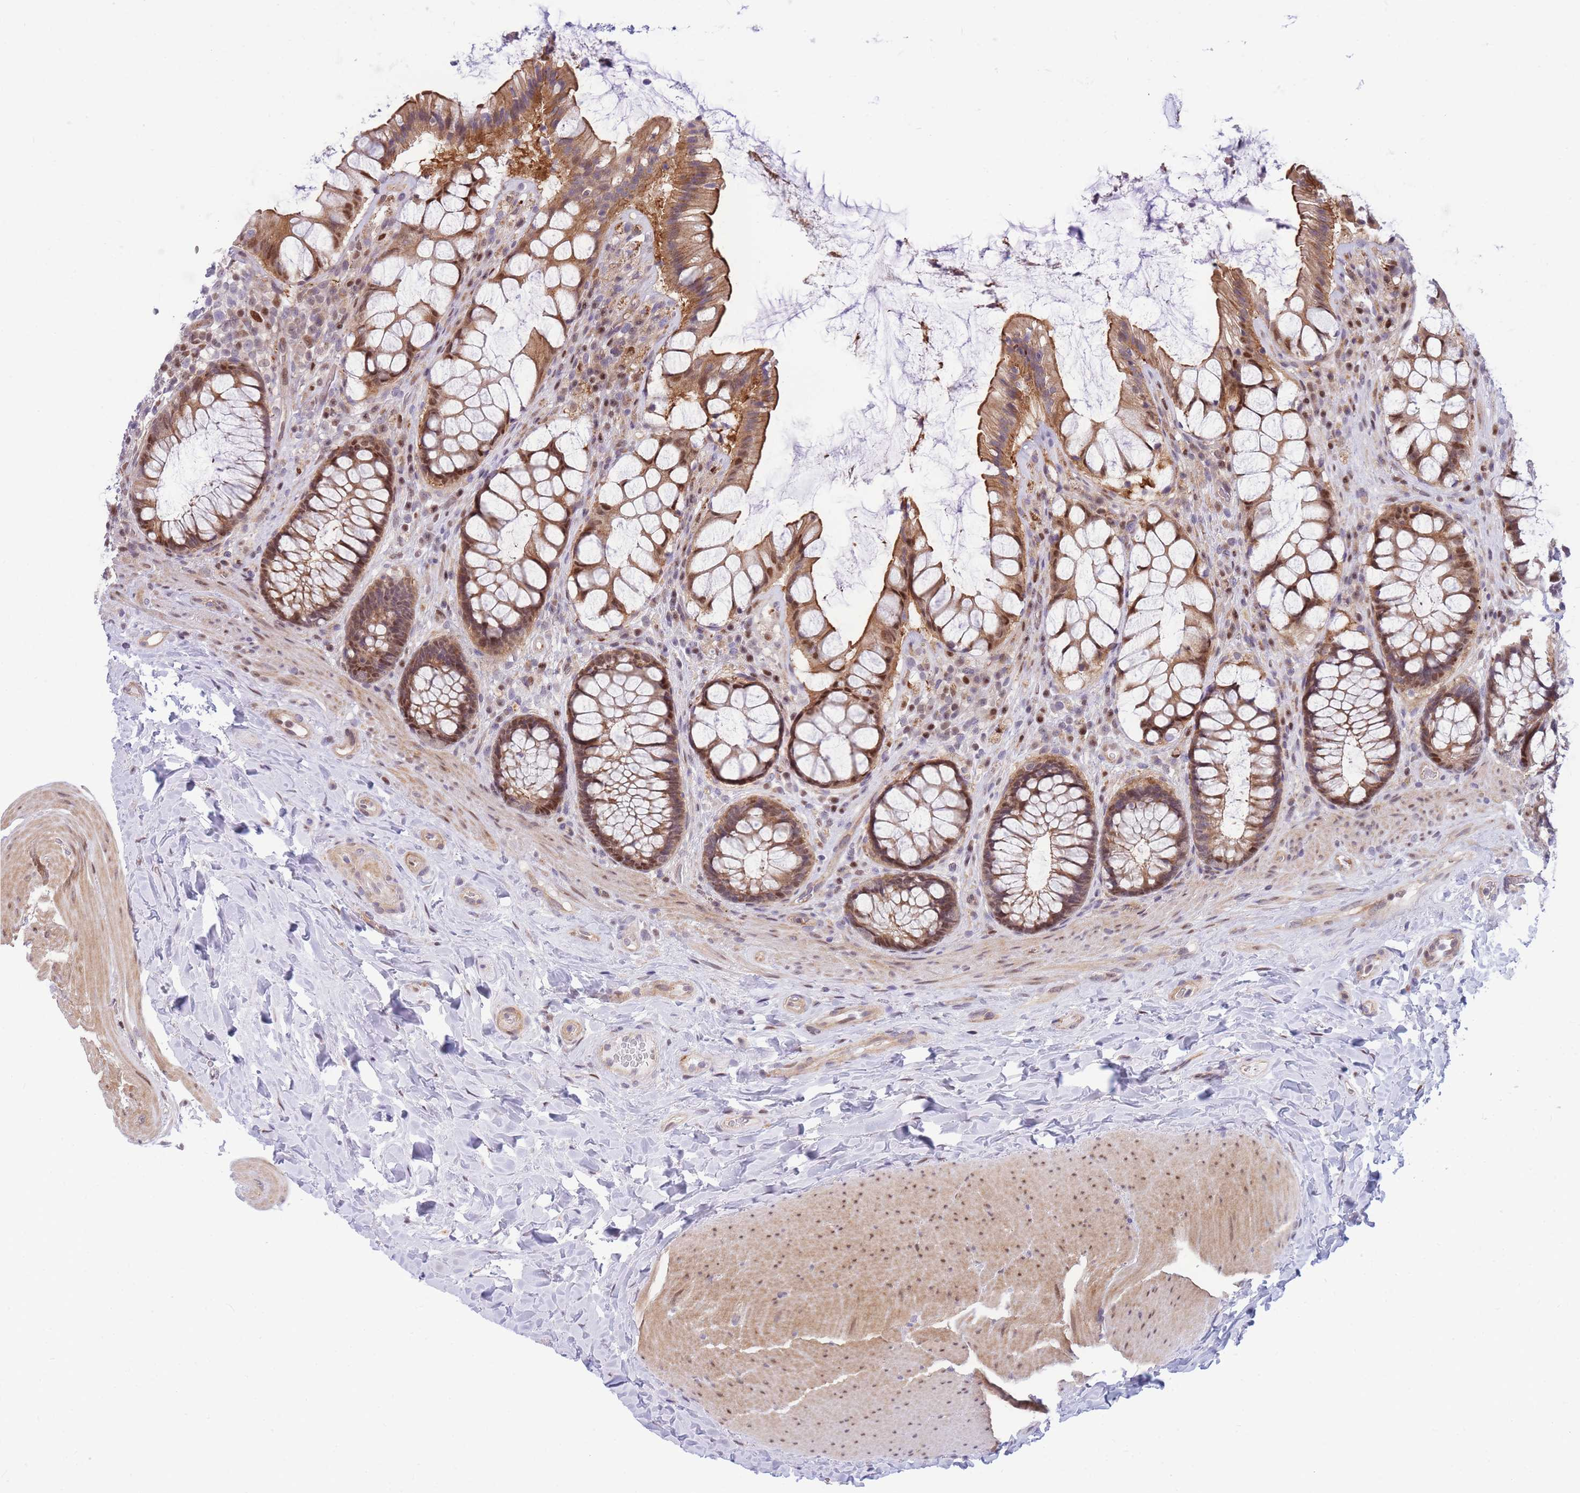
{"staining": {"intensity": "moderate", "quantity": ">75%", "location": "cytoplasmic/membranous,nuclear"}, "tissue": "rectum", "cell_type": "Glandular cells", "image_type": "normal", "snomed": [{"axis": "morphology", "description": "Normal tissue, NOS"}, {"axis": "topography", "description": "Rectum"}], "caption": "DAB immunohistochemical staining of benign human rectum shows moderate cytoplasmic/membranous,nuclear protein positivity in approximately >75% of glandular cells.", "gene": "CRACD", "patient": {"sex": "female", "age": 58}}